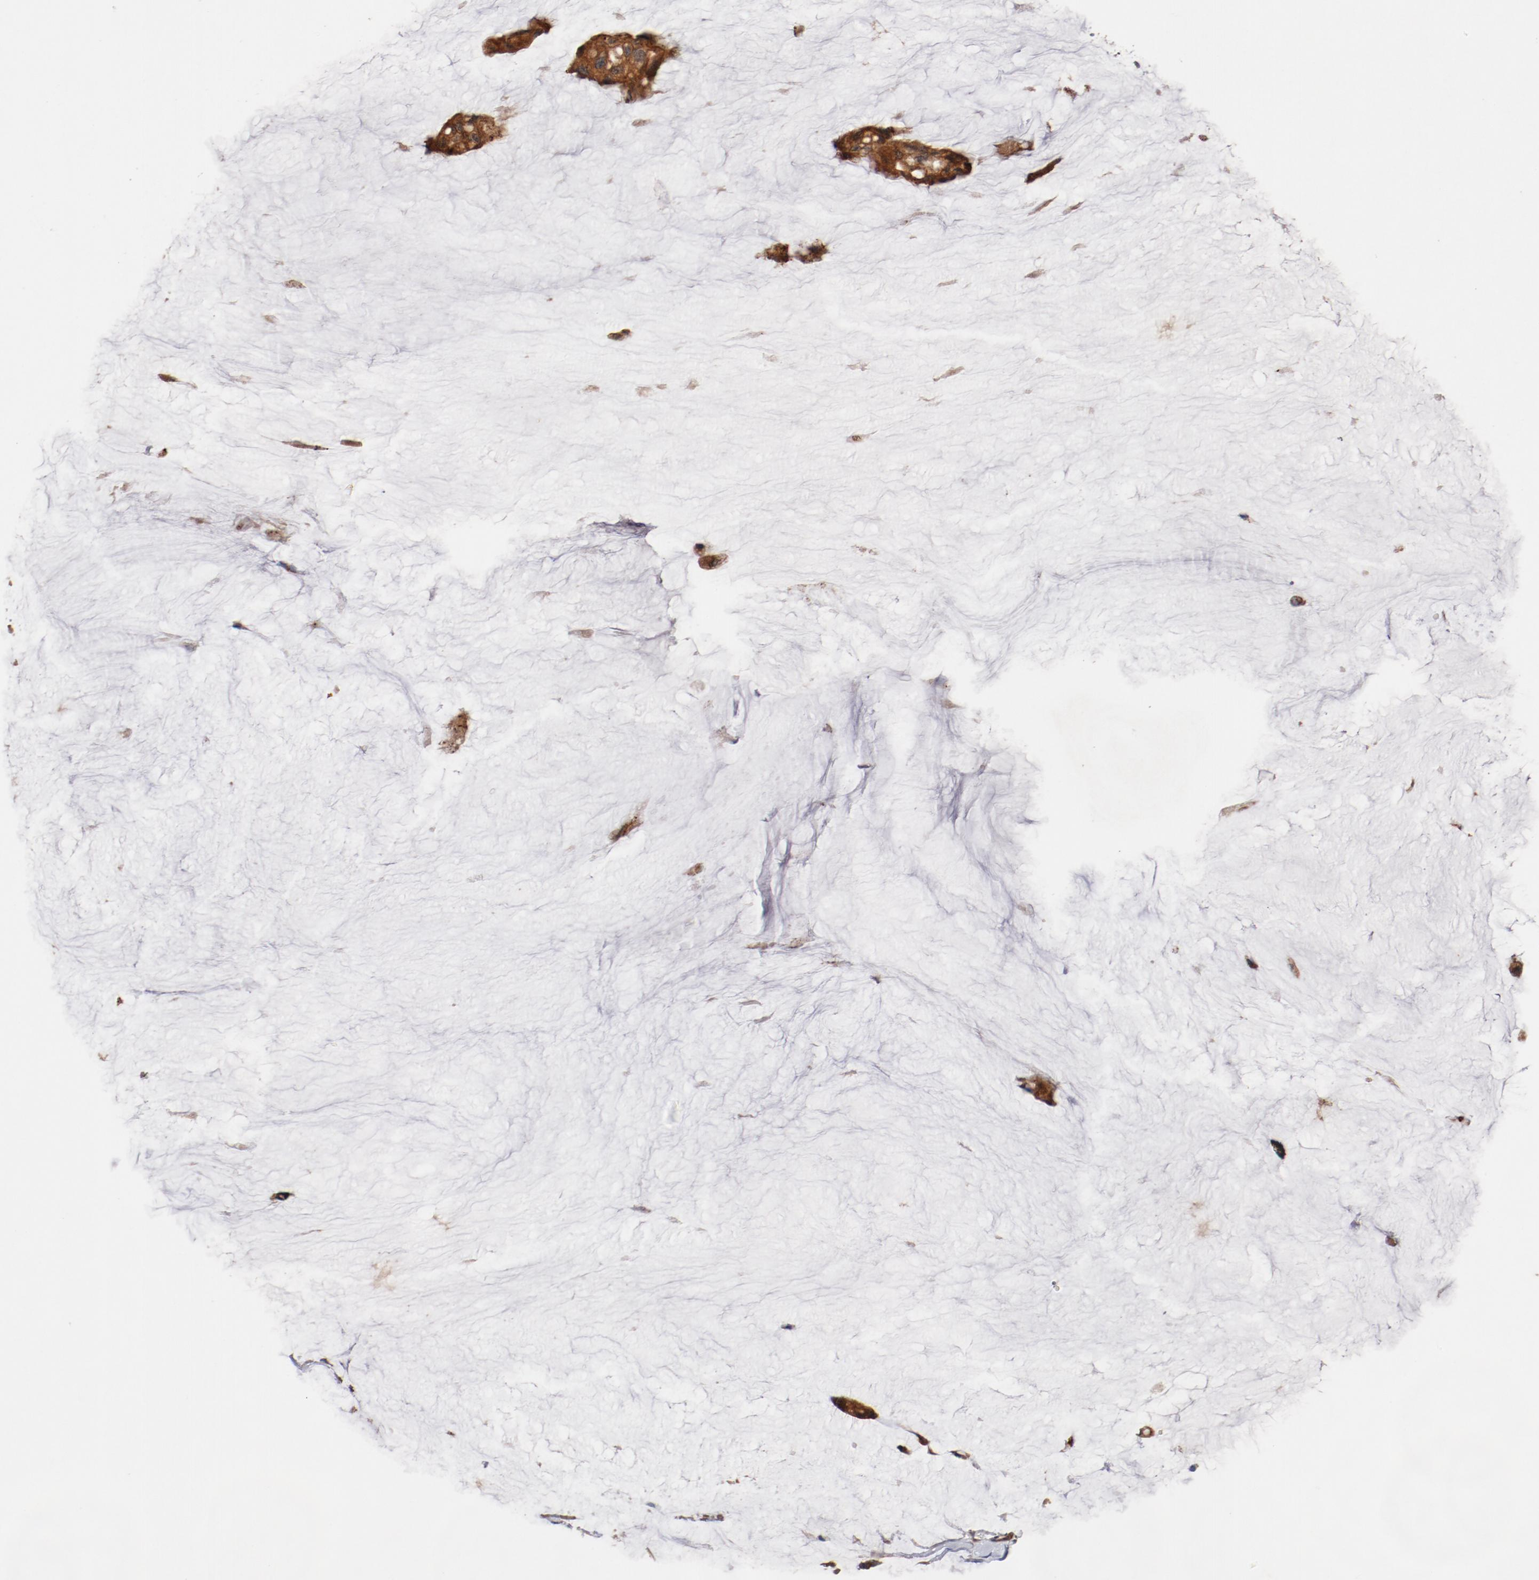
{"staining": {"intensity": "strong", "quantity": ">75%", "location": "cytoplasmic/membranous"}, "tissue": "ovarian cancer", "cell_type": "Tumor cells", "image_type": "cancer", "snomed": [{"axis": "morphology", "description": "Cystadenocarcinoma, mucinous, NOS"}, {"axis": "topography", "description": "Ovary"}], "caption": "Ovarian cancer (mucinous cystadenocarcinoma) stained for a protein demonstrates strong cytoplasmic/membranous positivity in tumor cells.", "gene": "PITPNM2", "patient": {"sex": "female", "age": 39}}